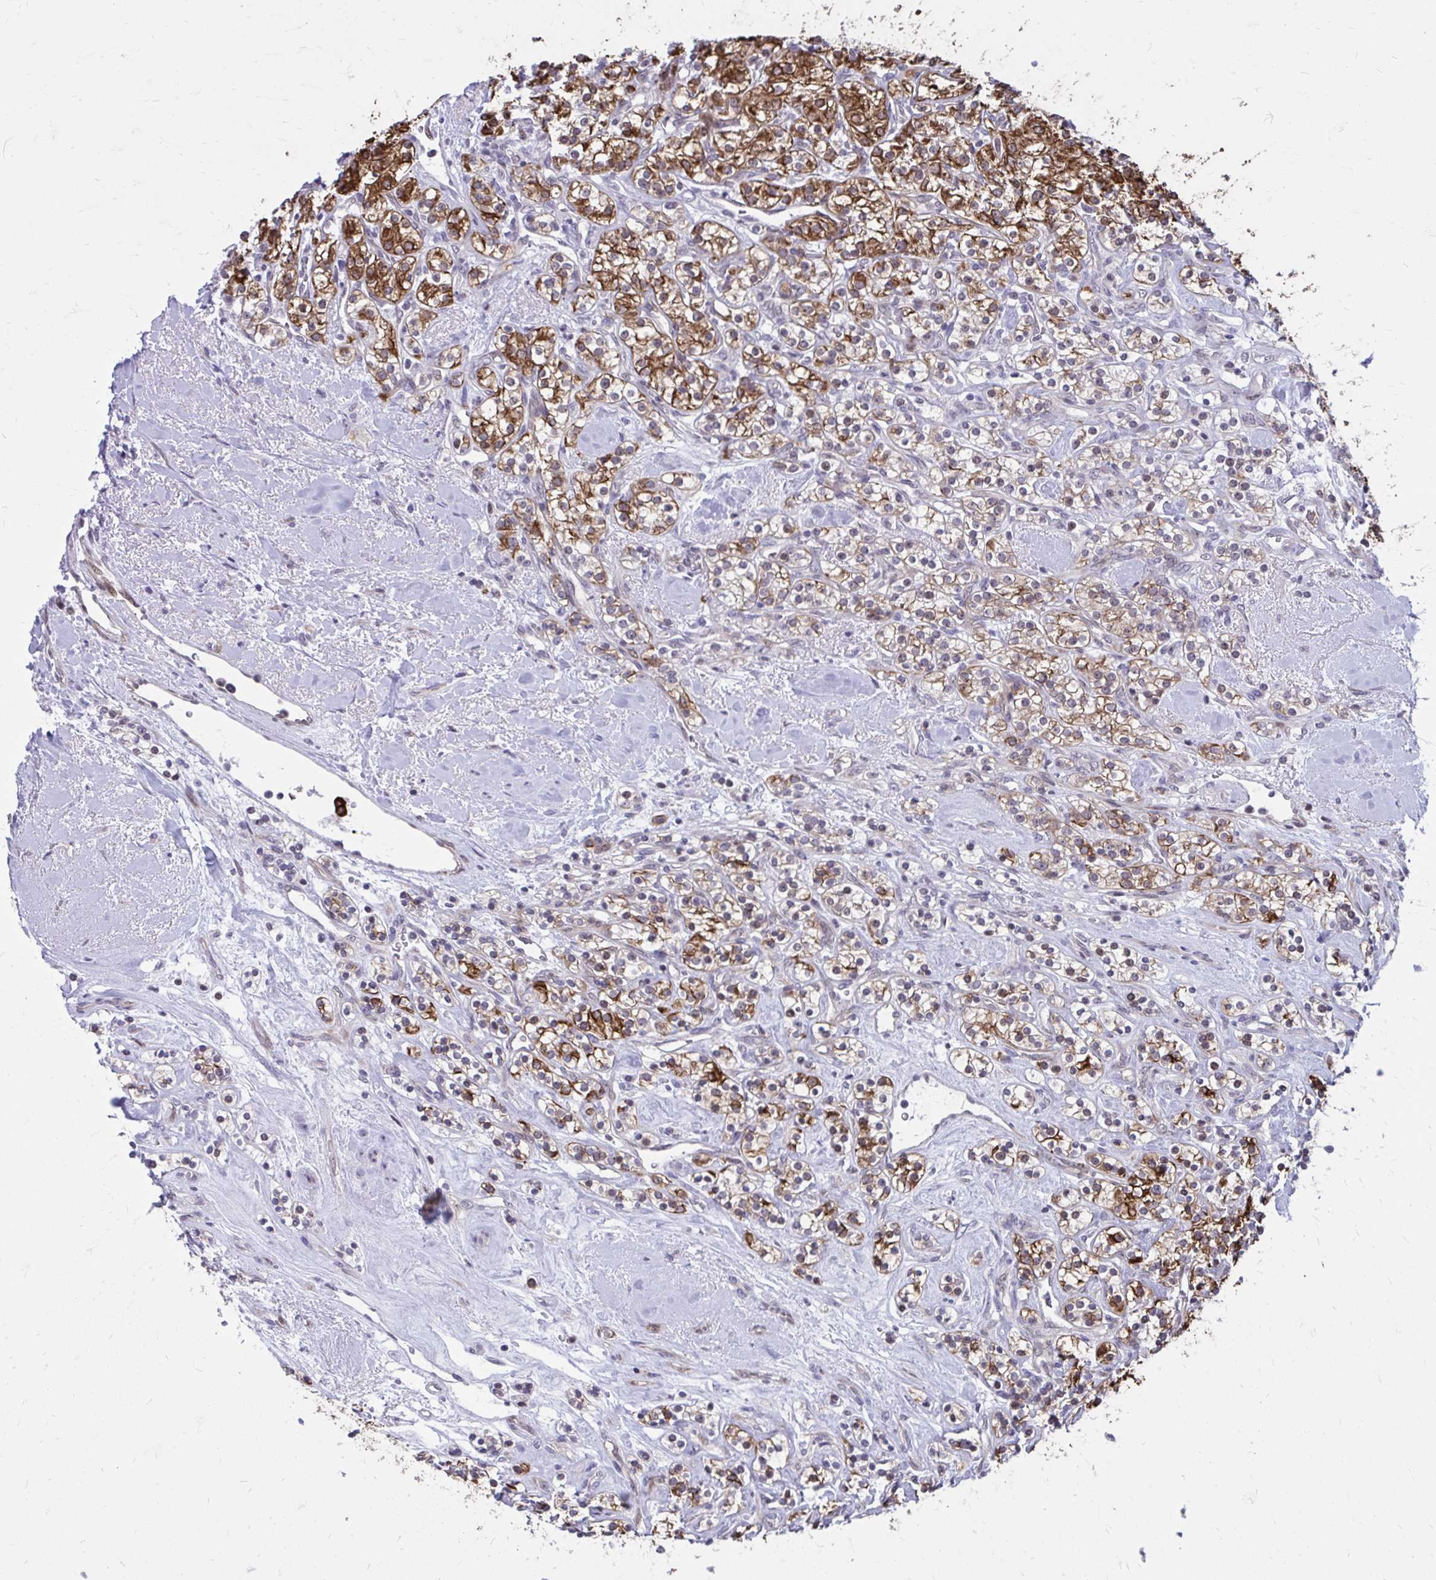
{"staining": {"intensity": "strong", "quantity": "25%-75%", "location": "cytoplasmic/membranous"}, "tissue": "renal cancer", "cell_type": "Tumor cells", "image_type": "cancer", "snomed": [{"axis": "morphology", "description": "Adenocarcinoma, NOS"}, {"axis": "topography", "description": "Kidney"}], "caption": "A photomicrograph showing strong cytoplasmic/membranous expression in about 25%-75% of tumor cells in renal cancer (adenocarcinoma), as visualized by brown immunohistochemical staining.", "gene": "ANKRD30B", "patient": {"sex": "male", "age": 77}}